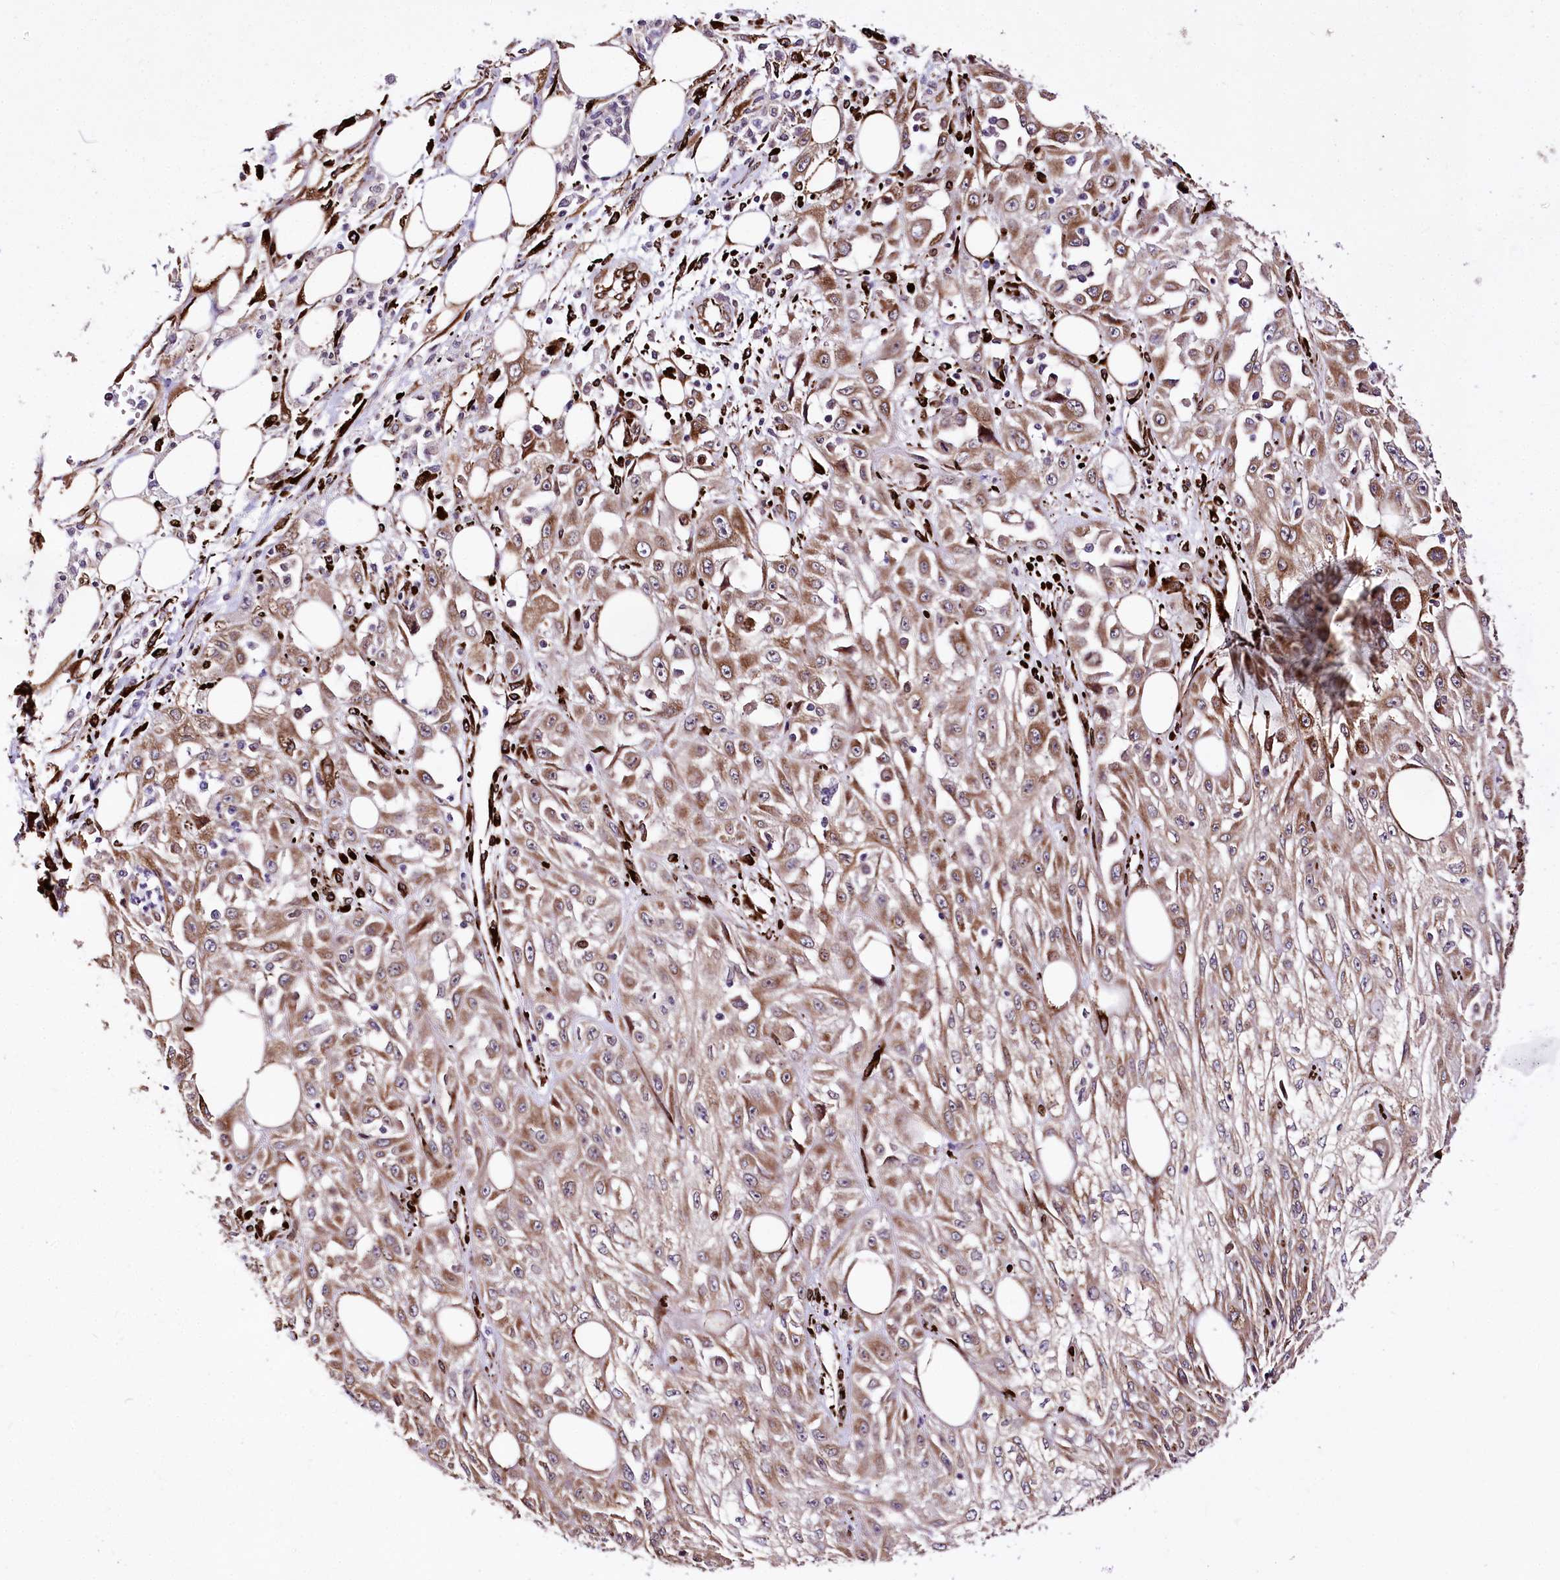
{"staining": {"intensity": "moderate", "quantity": ">75%", "location": "cytoplasmic/membranous"}, "tissue": "skin cancer", "cell_type": "Tumor cells", "image_type": "cancer", "snomed": [{"axis": "morphology", "description": "Squamous cell carcinoma, NOS"}, {"axis": "morphology", "description": "Squamous cell carcinoma, metastatic, NOS"}, {"axis": "topography", "description": "Skin"}, {"axis": "topography", "description": "Lymph node"}], "caption": "Moderate cytoplasmic/membranous protein positivity is identified in about >75% of tumor cells in squamous cell carcinoma (skin). (brown staining indicates protein expression, while blue staining denotes nuclei).", "gene": "WWC1", "patient": {"sex": "male", "age": 75}}